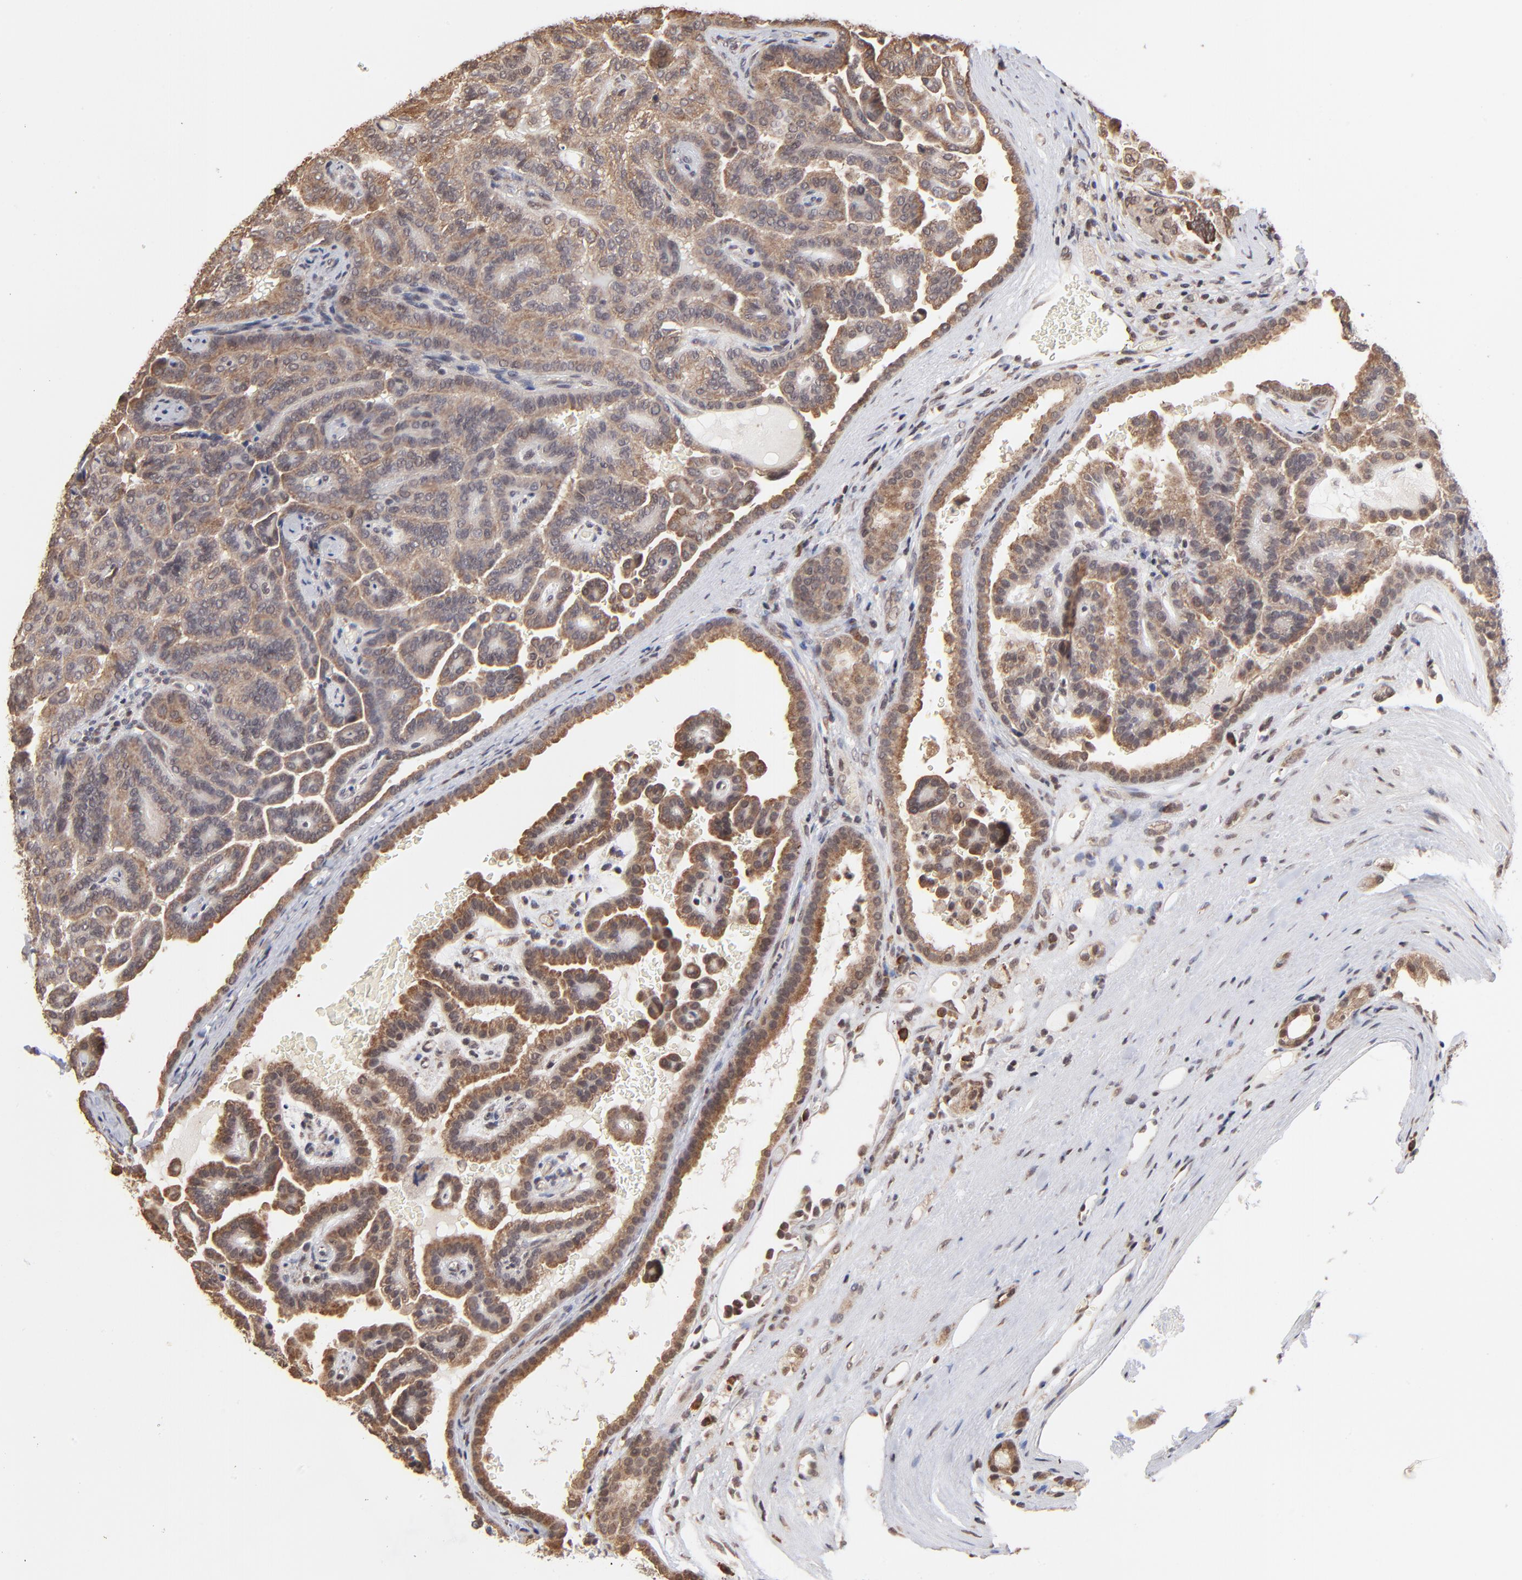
{"staining": {"intensity": "weak", "quantity": ">75%", "location": "cytoplasmic/membranous"}, "tissue": "renal cancer", "cell_type": "Tumor cells", "image_type": "cancer", "snomed": [{"axis": "morphology", "description": "Adenocarcinoma, NOS"}, {"axis": "topography", "description": "Kidney"}], "caption": "This is a histology image of immunohistochemistry (IHC) staining of renal cancer, which shows weak expression in the cytoplasmic/membranous of tumor cells.", "gene": "BRPF1", "patient": {"sex": "male", "age": 61}}